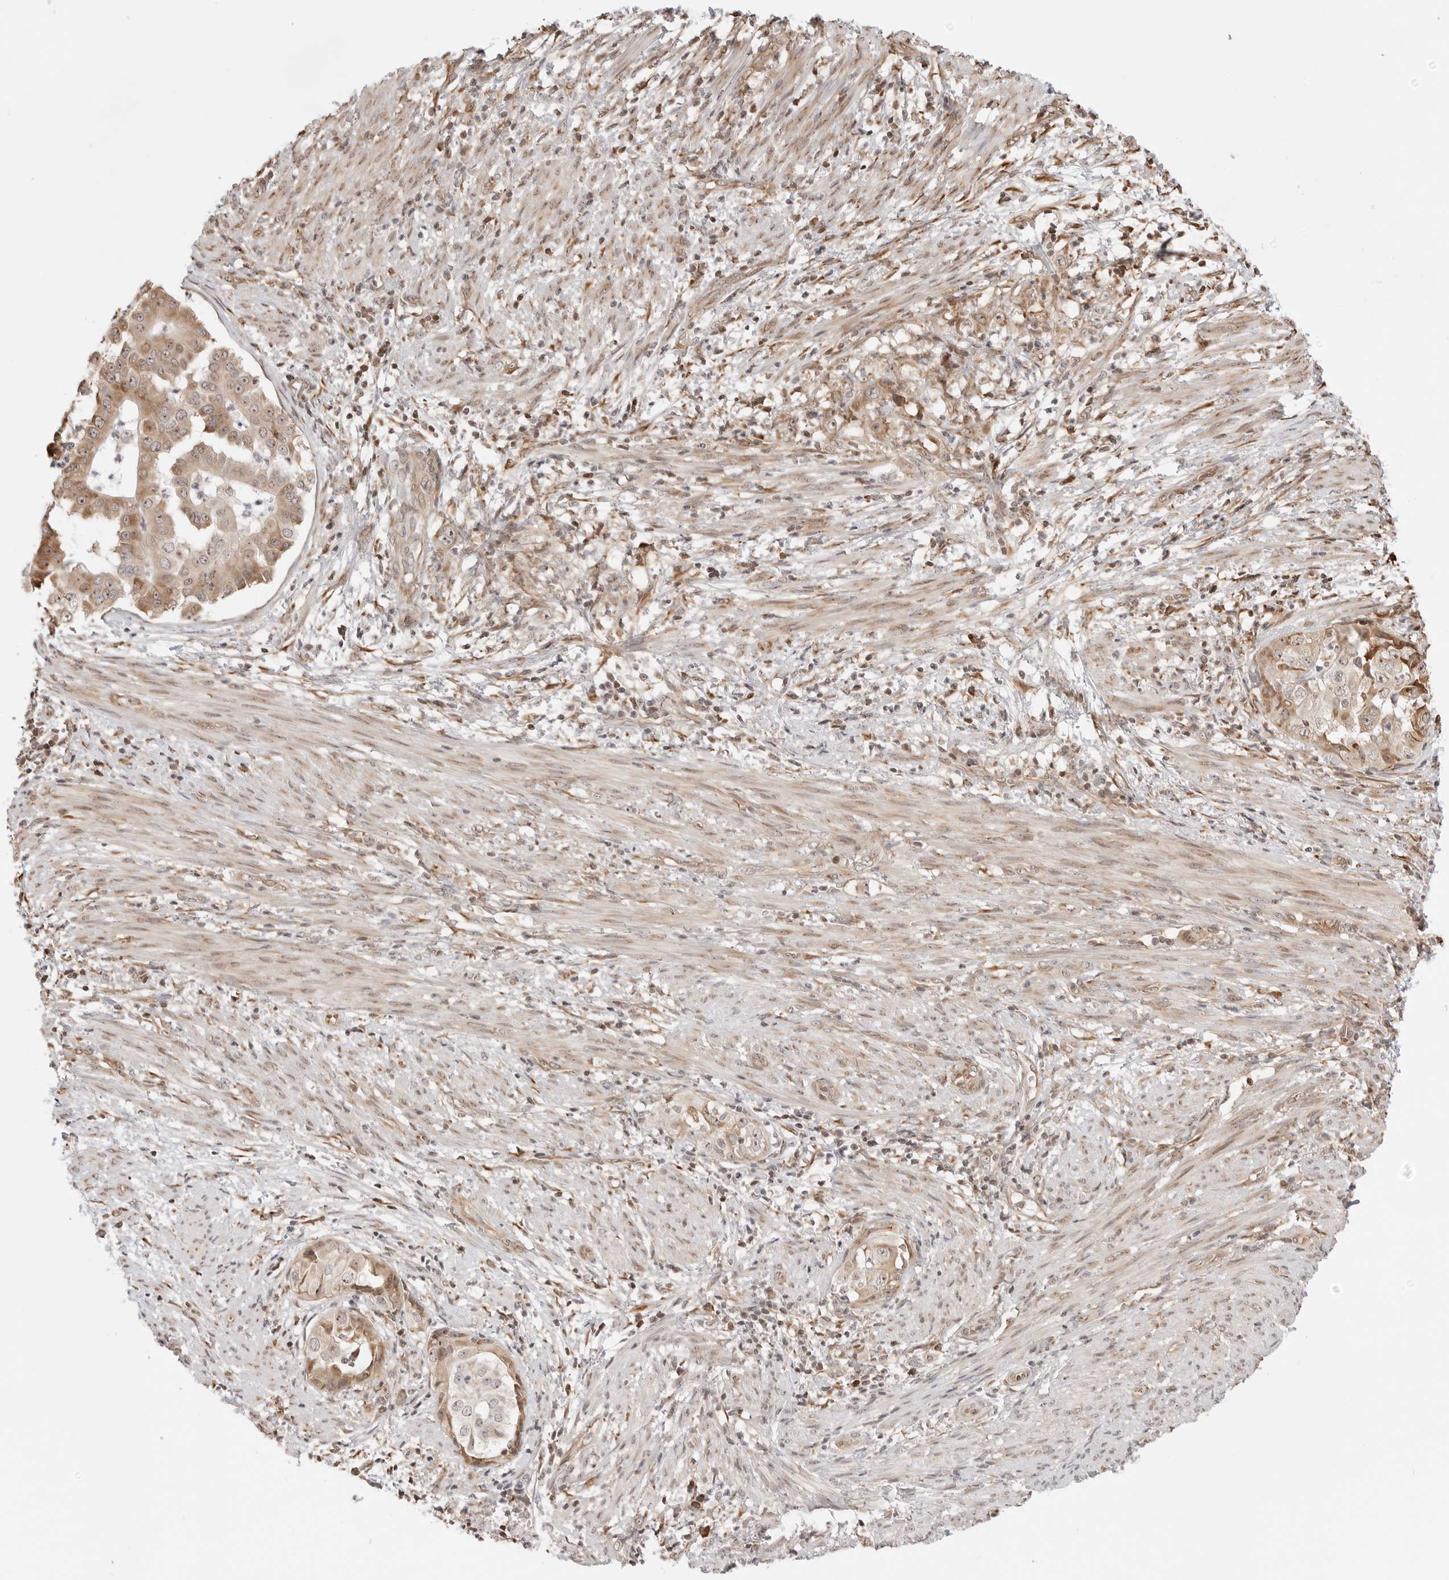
{"staining": {"intensity": "moderate", "quantity": "25%-75%", "location": "cytoplasmic/membranous,nuclear"}, "tissue": "endometrial cancer", "cell_type": "Tumor cells", "image_type": "cancer", "snomed": [{"axis": "morphology", "description": "Adenocarcinoma, NOS"}, {"axis": "topography", "description": "Endometrium"}], "caption": "Tumor cells reveal medium levels of moderate cytoplasmic/membranous and nuclear staining in about 25%-75% of cells in endometrial adenocarcinoma.", "gene": "FKBP14", "patient": {"sex": "female", "age": 85}}